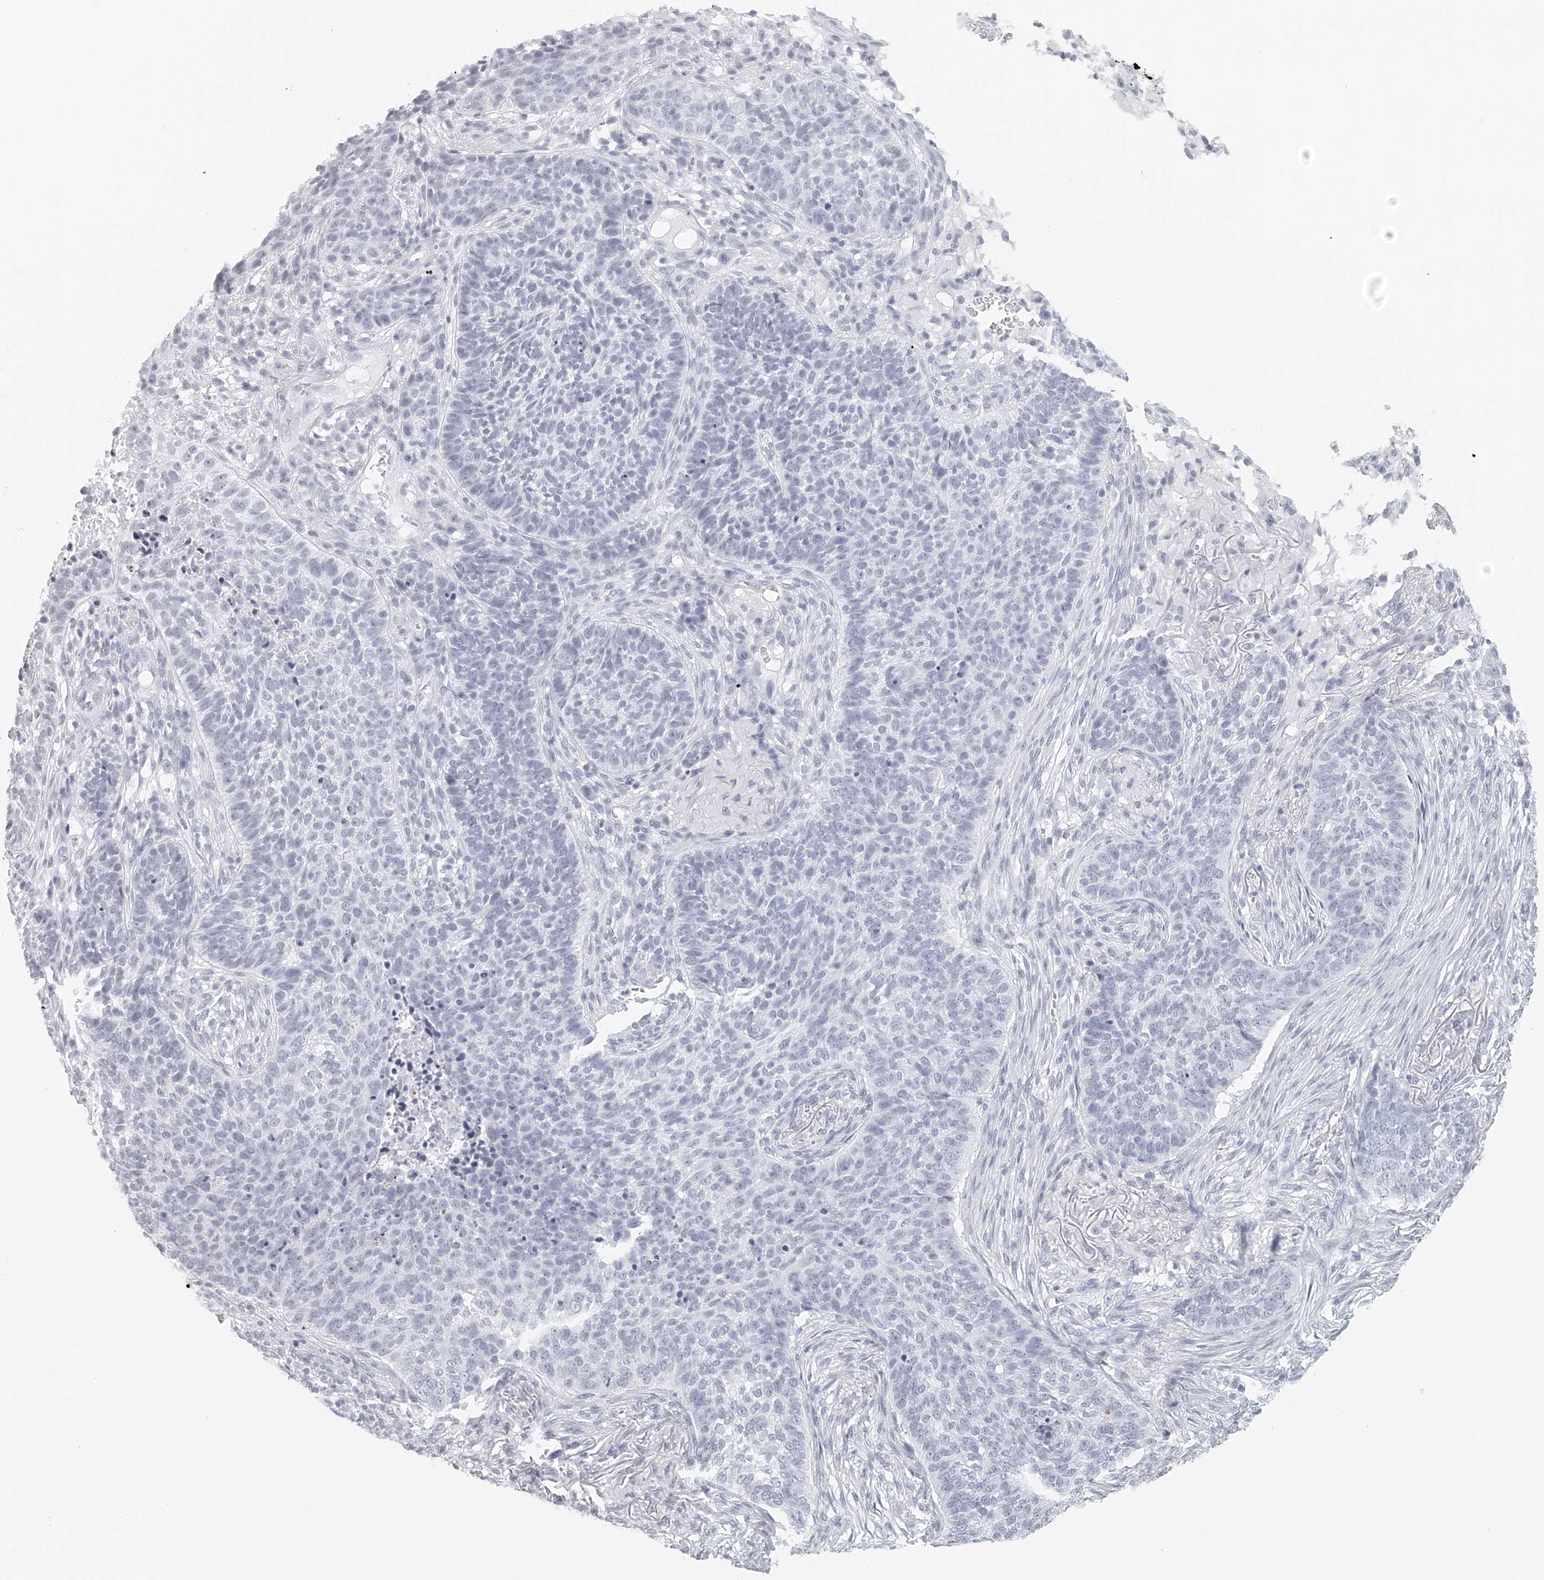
{"staining": {"intensity": "negative", "quantity": "none", "location": "none"}, "tissue": "skin cancer", "cell_type": "Tumor cells", "image_type": "cancer", "snomed": [{"axis": "morphology", "description": "Basal cell carcinoma"}, {"axis": "topography", "description": "Skin"}], "caption": "High magnification brightfield microscopy of skin cancer stained with DAB (3,3'-diaminobenzidine) (brown) and counterstained with hematoxylin (blue): tumor cells show no significant staining.", "gene": "BCL2L11", "patient": {"sex": "male", "age": 85}}